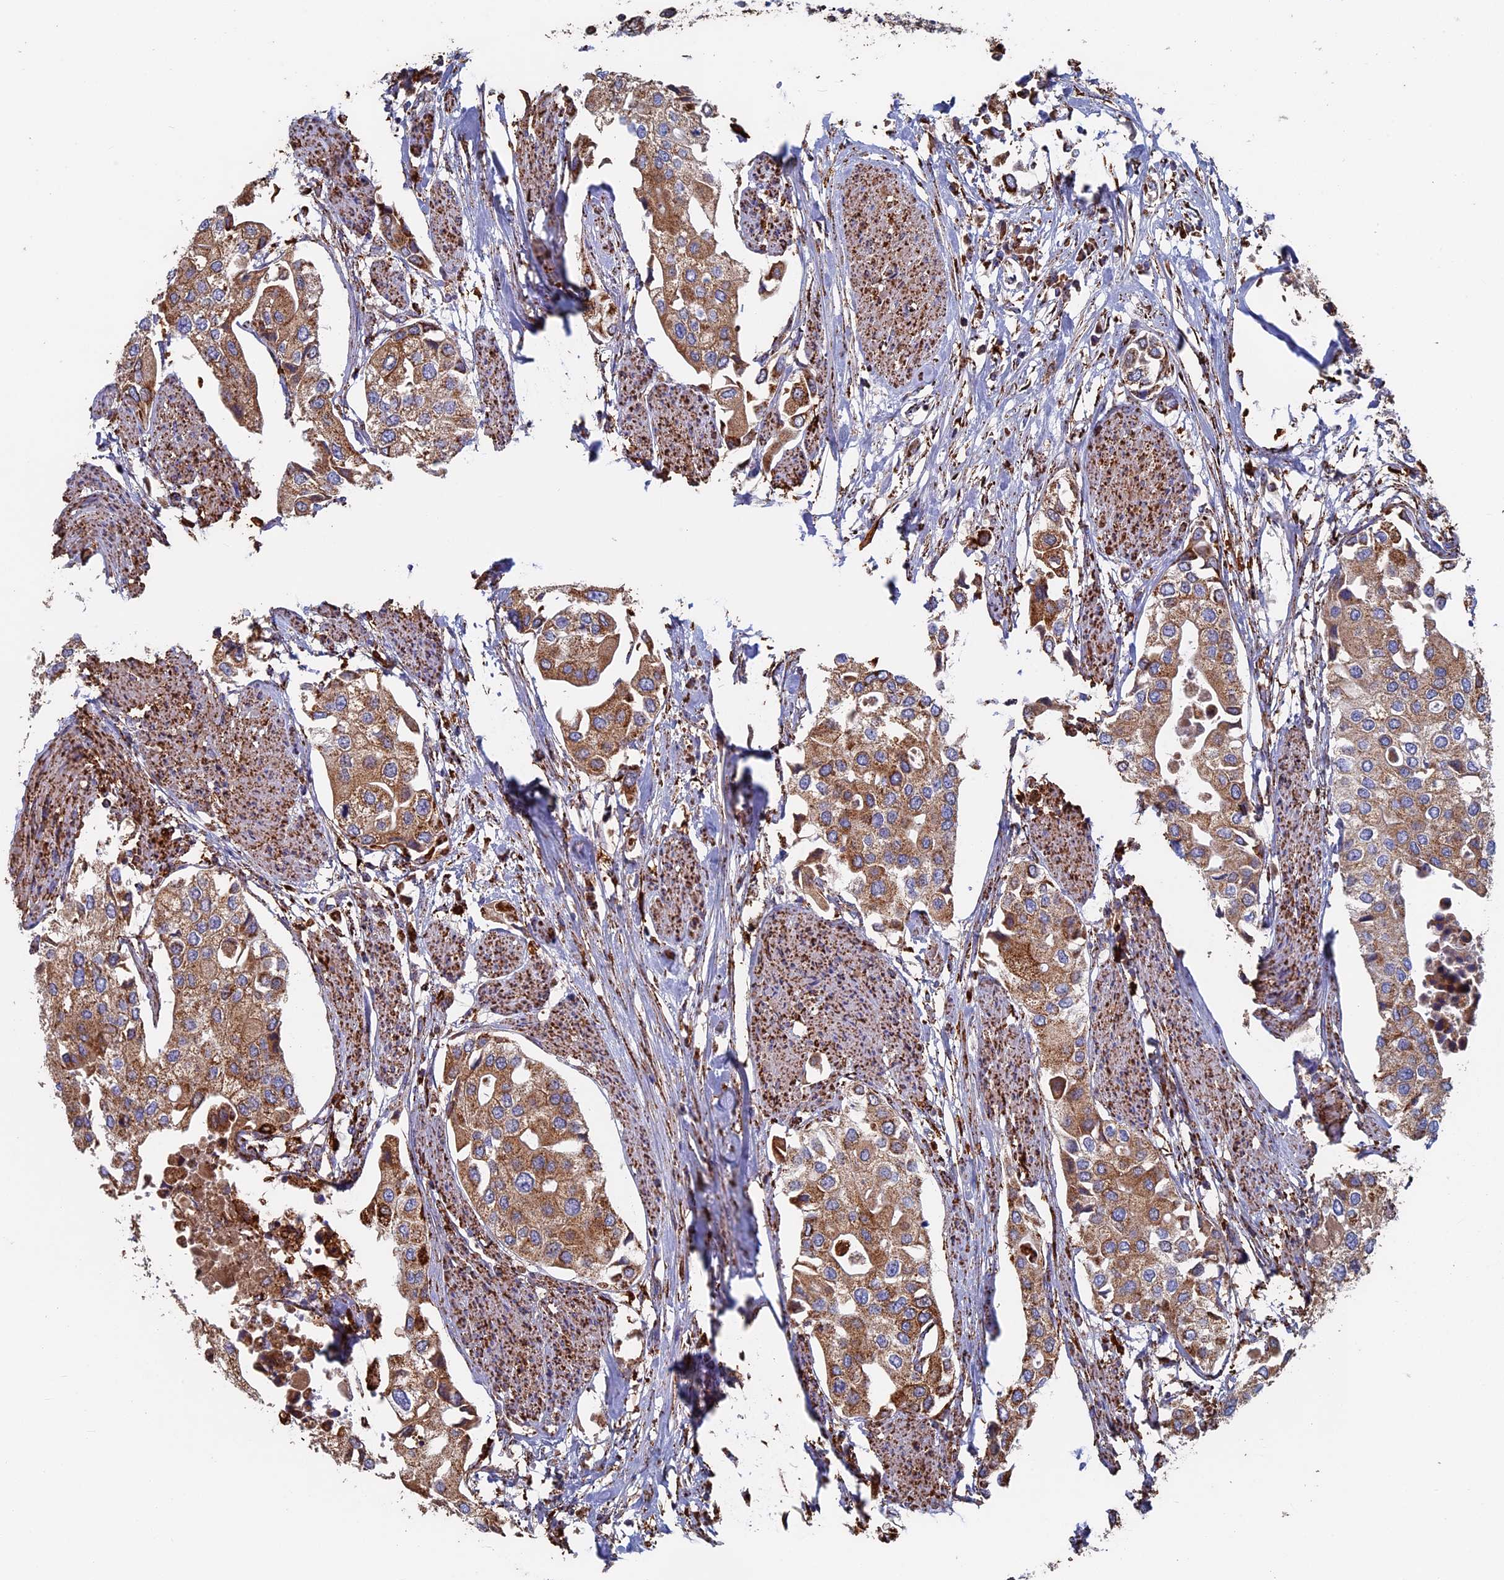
{"staining": {"intensity": "moderate", "quantity": ">75%", "location": "cytoplasmic/membranous"}, "tissue": "urothelial cancer", "cell_type": "Tumor cells", "image_type": "cancer", "snomed": [{"axis": "morphology", "description": "Urothelial carcinoma, High grade"}, {"axis": "topography", "description": "Urinary bladder"}], "caption": "Immunohistochemical staining of human urothelial cancer demonstrates moderate cytoplasmic/membranous protein positivity in about >75% of tumor cells.", "gene": "SEC24D", "patient": {"sex": "male", "age": 64}}